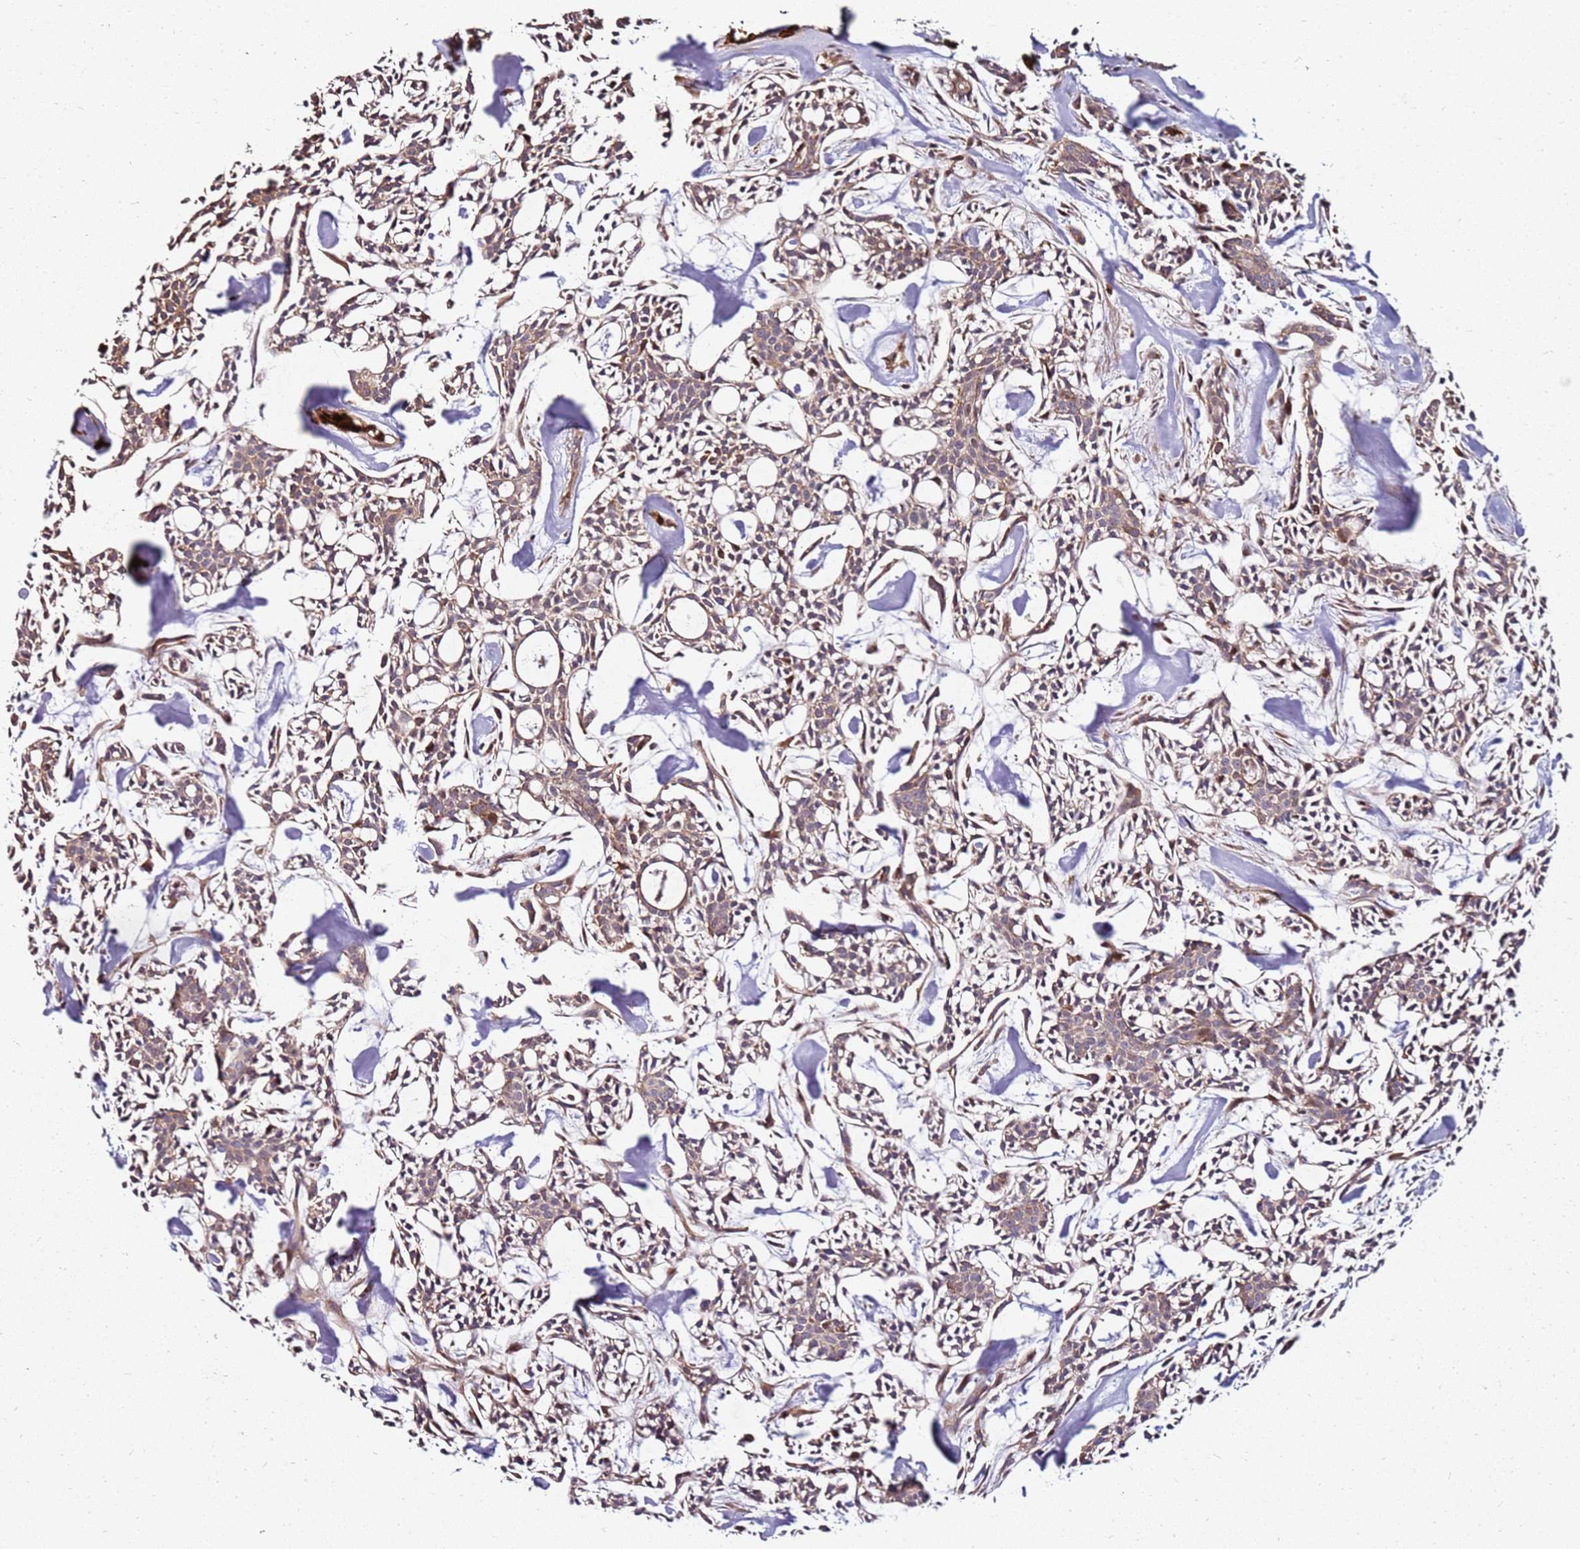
{"staining": {"intensity": "moderate", "quantity": ">75%", "location": "cytoplasmic/membranous,nuclear"}, "tissue": "head and neck cancer", "cell_type": "Tumor cells", "image_type": "cancer", "snomed": [{"axis": "morphology", "description": "Adenocarcinoma, NOS"}, {"axis": "topography", "description": "Salivary gland"}, {"axis": "topography", "description": "Head-Neck"}], "caption": "Approximately >75% of tumor cells in human head and neck cancer (adenocarcinoma) demonstrate moderate cytoplasmic/membranous and nuclear protein expression as visualized by brown immunohistochemical staining.", "gene": "RNF11", "patient": {"sex": "male", "age": 55}}